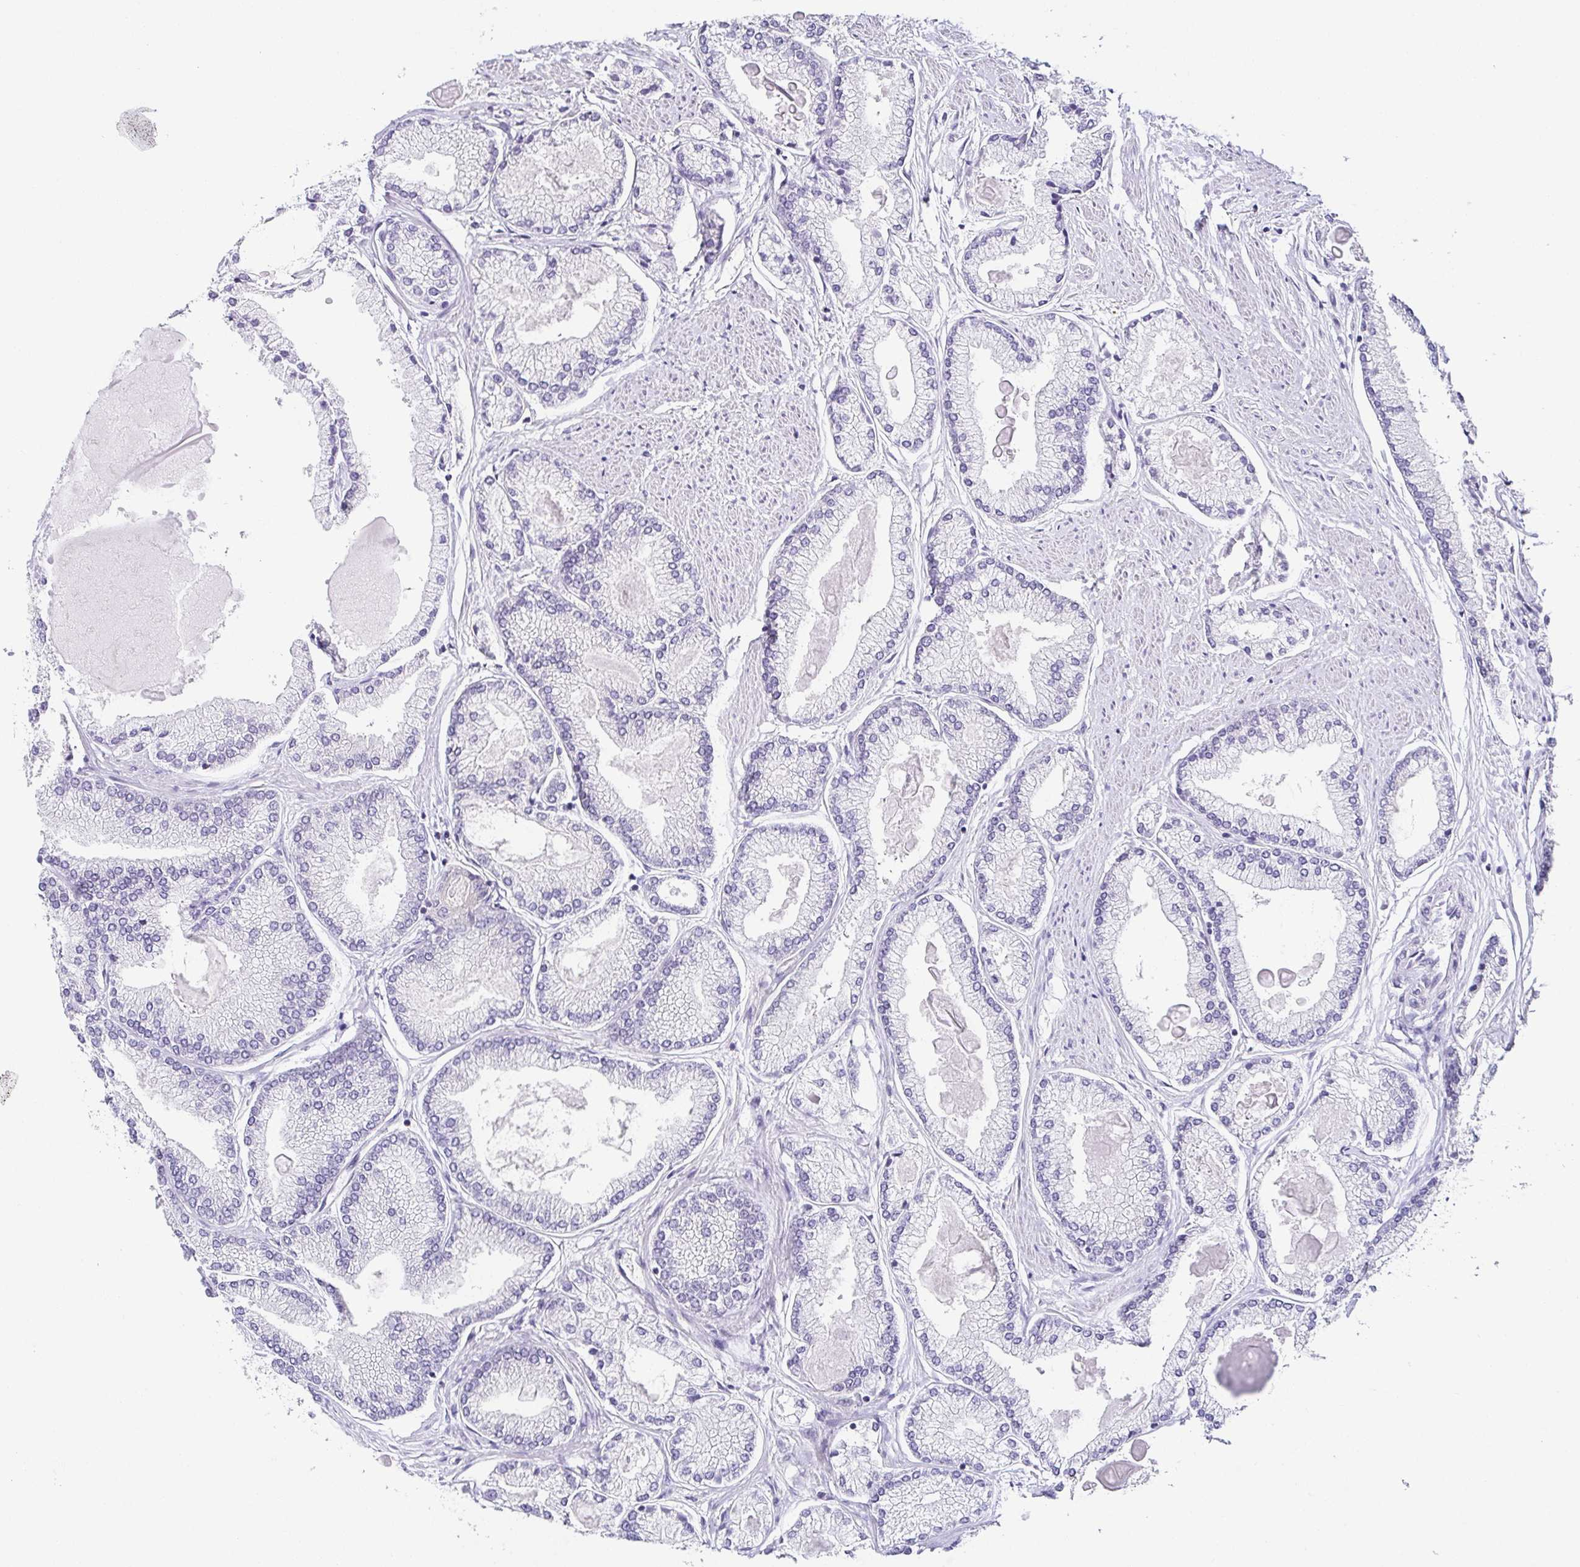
{"staining": {"intensity": "negative", "quantity": "none", "location": "none"}, "tissue": "prostate cancer", "cell_type": "Tumor cells", "image_type": "cancer", "snomed": [{"axis": "morphology", "description": "Adenocarcinoma, High grade"}, {"axis": "topography", "description": "Prostate"}], "caption": "DAB (3,3'-diaminobenzidine) immunohistochemical staining of adenocarcinoma (high-grade) (prostate) reveals no significant staining in tumor cells.", "gene": "FAM162B", "patient": {"sex": "male", "age": 68}}